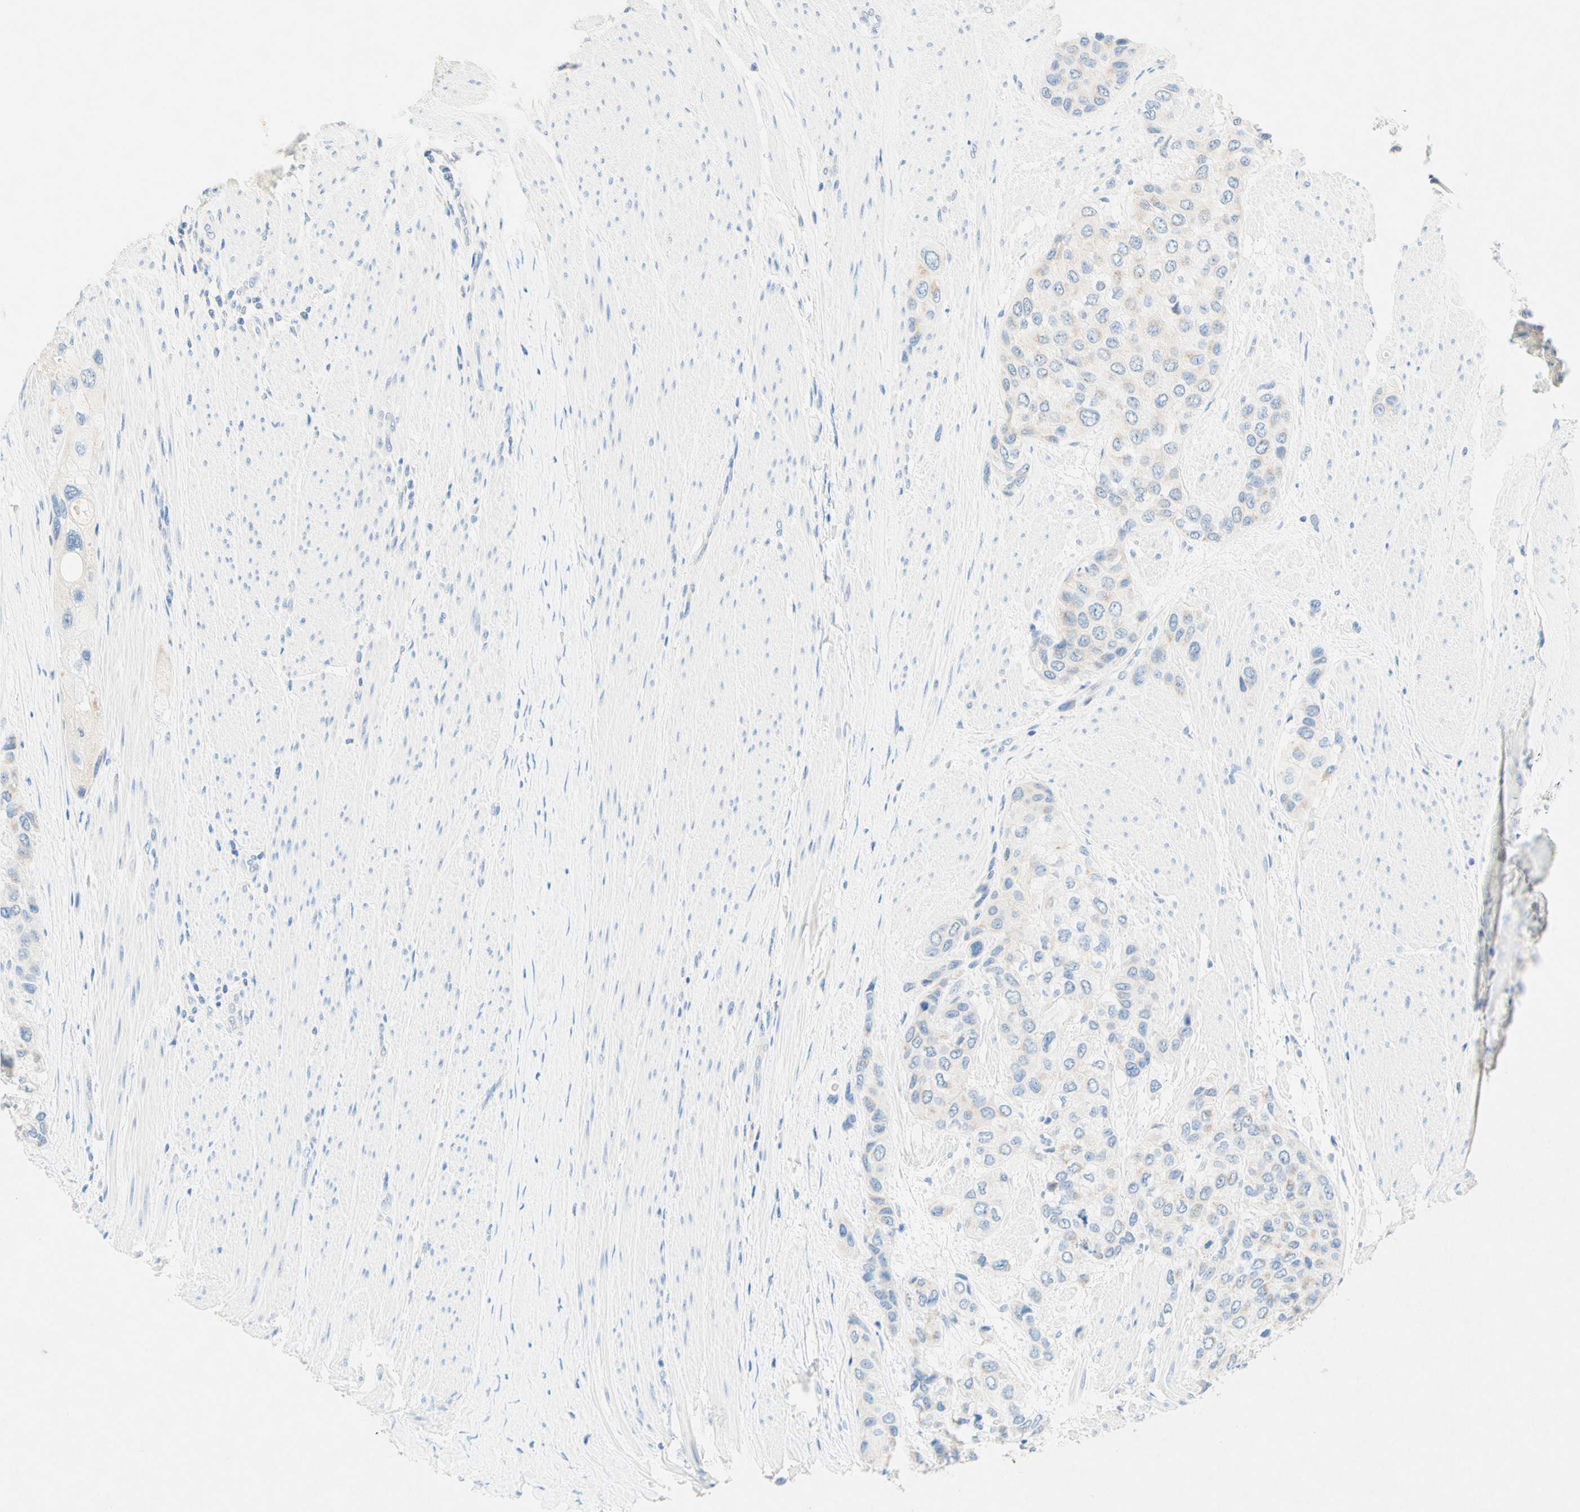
{"staining": {"intensity": "negative", "quantity": "none", "location": "none"}, "tissue": "urothelial cancer", "cell_type": "Tumor cells", "image_type": "cancer", "snomed": [{"axis": "morphology", "description": "Urothelial carcinoma, High grade"}, {"axis": "topography", "description": "Urinary bladder"}], "caption": "Immunohistochemistry micrograph of urothelial carcinoma (high-grade) stained for a protein (brown), which exhibits no expression in tumor cells. (Brightfield microscopy of DAB (3,3'-diaminobenzidine) immunohistochemistry at high magnification).", "gene": "SLC46A1", "patient": {"sex": "female", "age": 56}}